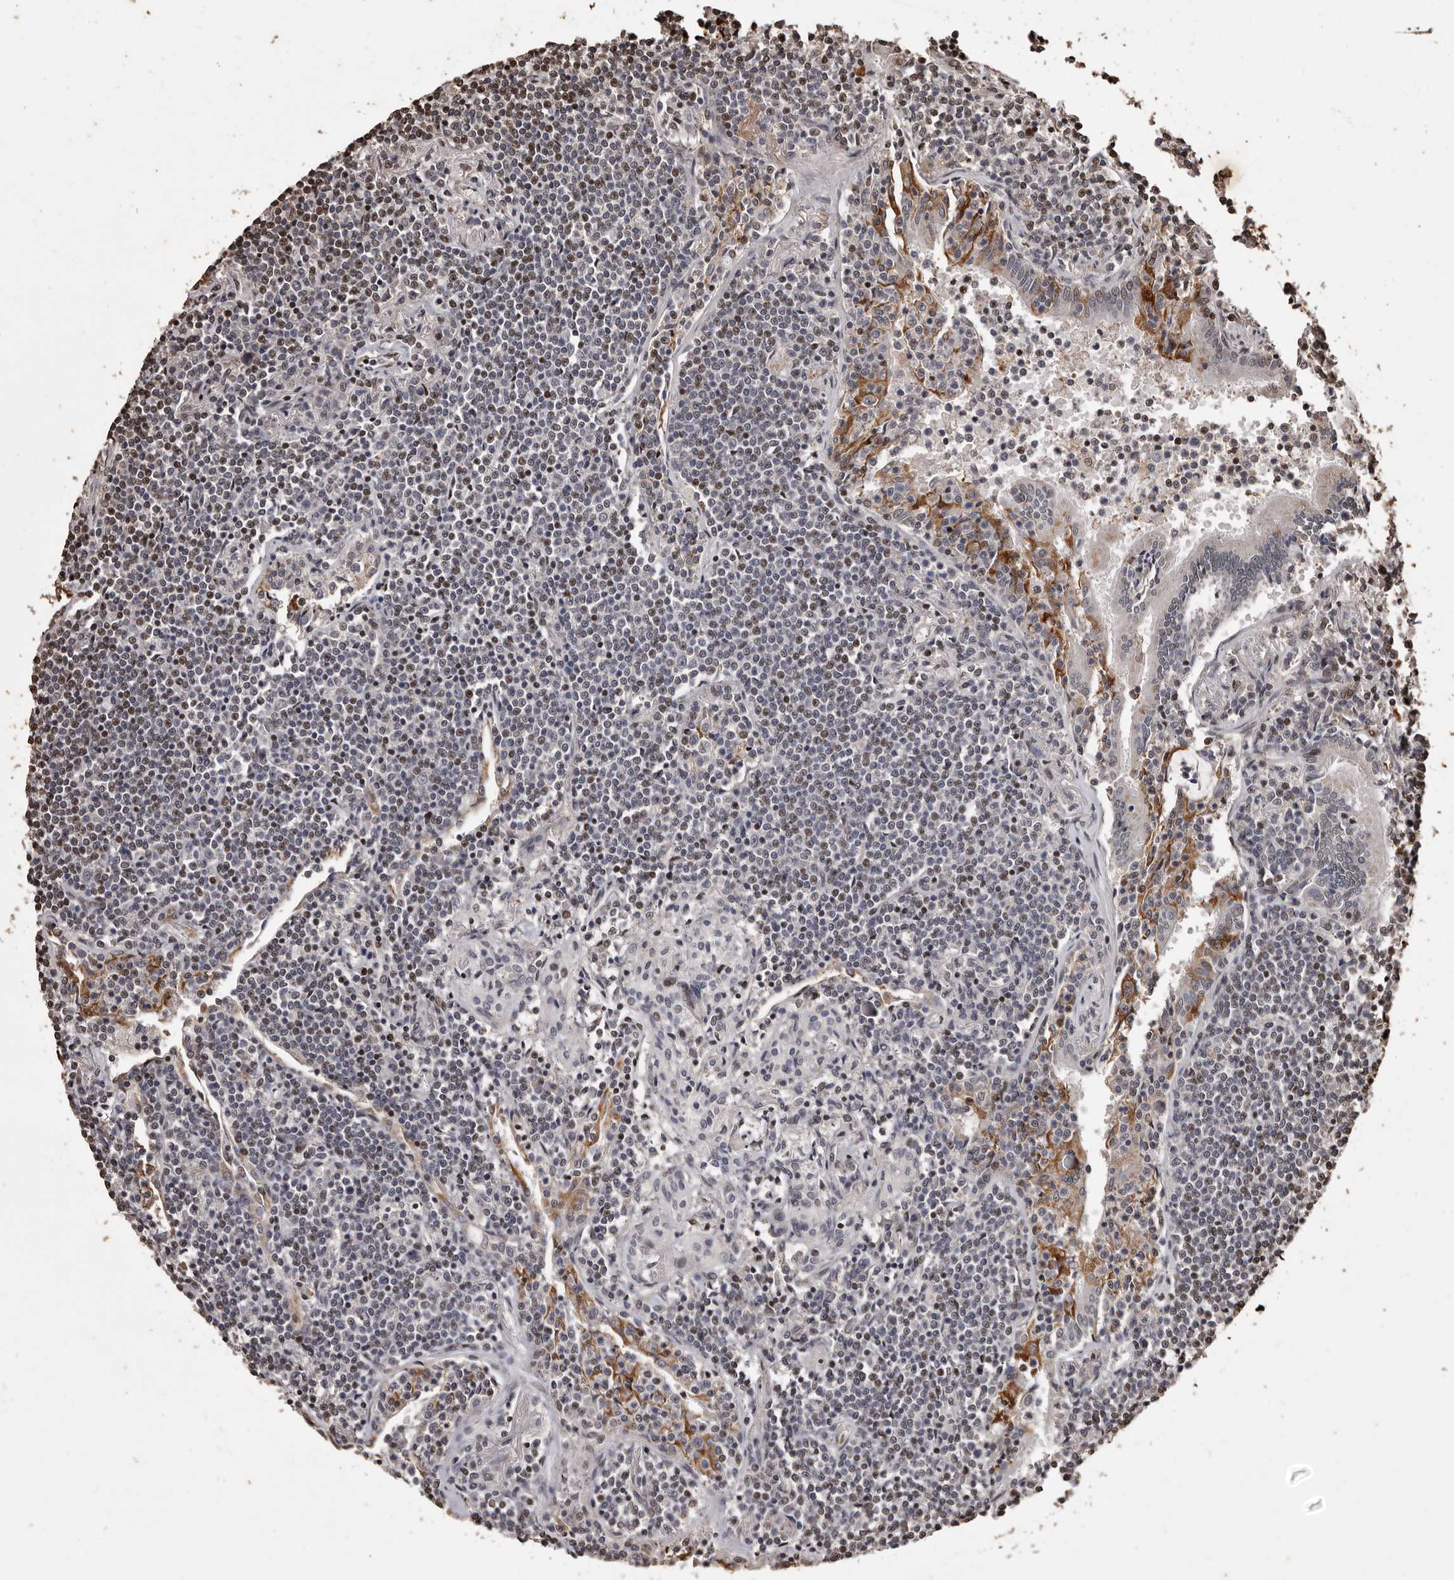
{"staining": {"intensity": "negative", "quantity": "none", "location": "none"}, "tissue": "lymphoma", "cell_type": "Tumor cells", "image_type": "cancer", "snomed": [{"axis": "morphology", "description": "Malignant lymphoma, non-Hodgkin's type, Low grade"}, {"axis": "topography", "description": "Lung"}], "caption": "High magnification brightfield microscopy of low-grade malignant lymphoma, non-Hodgkin's type stained with DAB (brown) and counterstained with hematoxylin (blue): tumor cells show no significant expression.", "gene": "NAV1", "patient": {"sex": "female", "age": 71}}